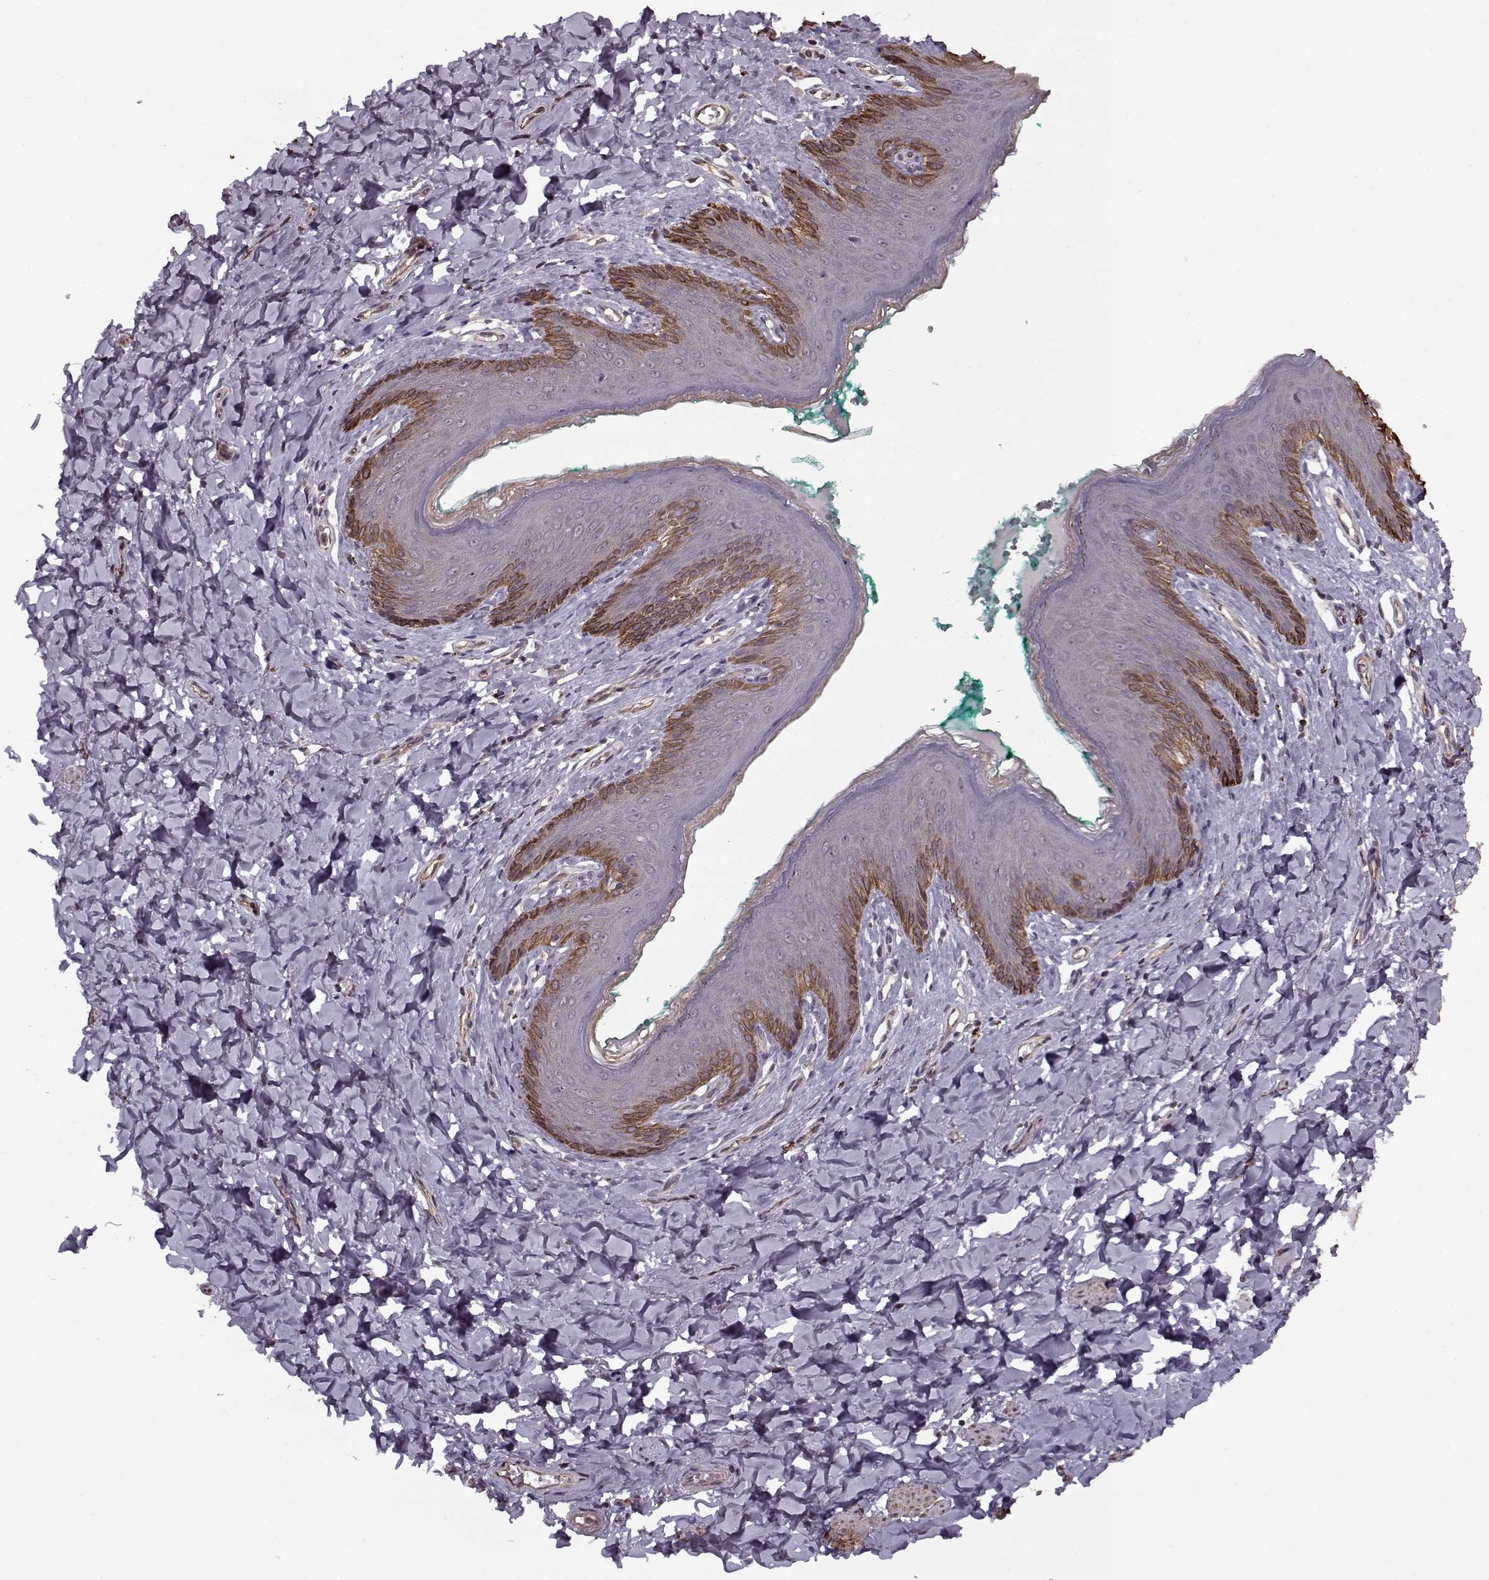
{"staining": {"intensity": "strong", "quantity": "<25%", "location": "cytoplasmic/membranous"}, "tissue": "skin", "cell_type": "Epidermal cells", "image_type": "normal", "snomed": [{"axis": "morphology", "description": "Normal tissue, NOS"}, {"axis": "topography", "description": "Vulva"}], "caption": "This image shows benign skin stained with IHC to label a protein in brown. The cytoplasmic/membranous of epidermal cells show strong positivity for the protein. Nuclei are counter-stained blue.", "gene": "KRT9", "patient": {"sex": "female", "age": 66}}